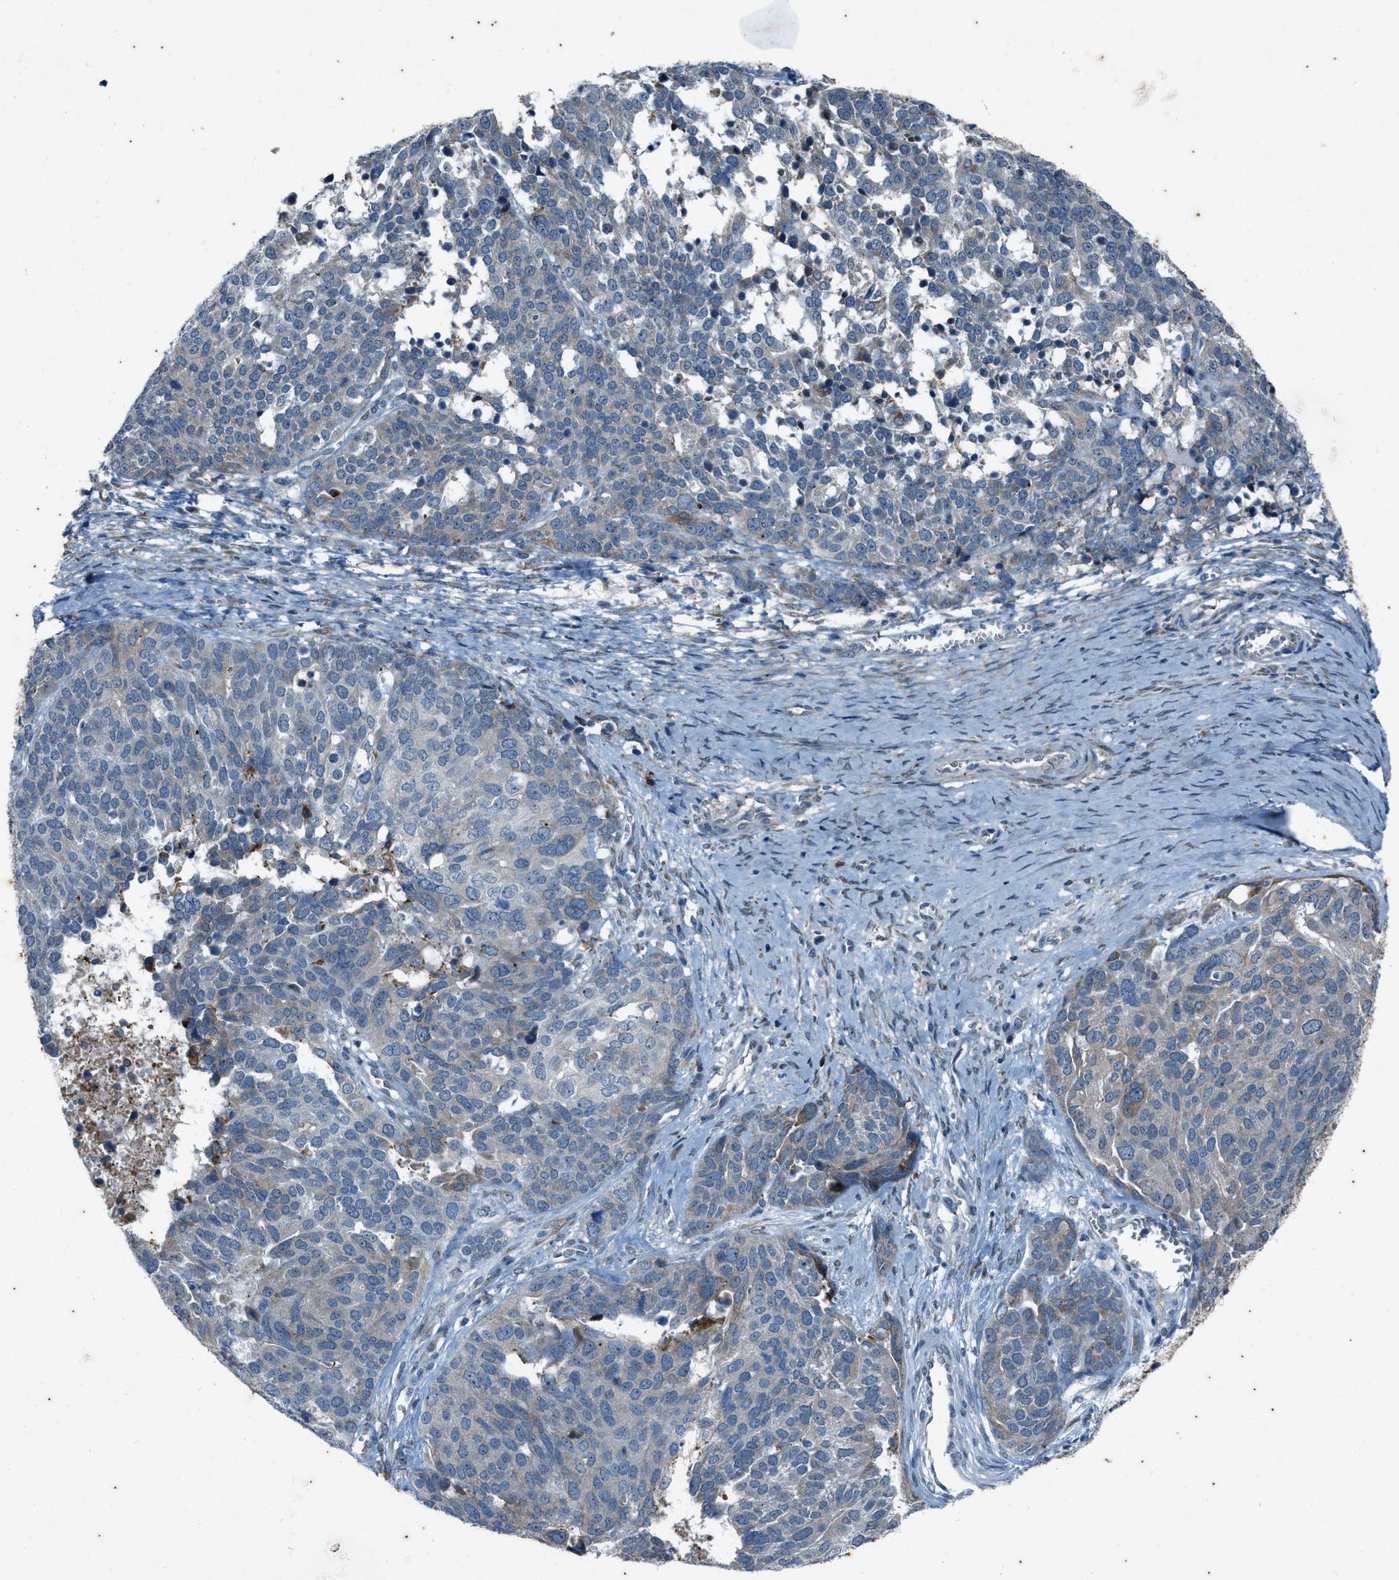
{"staining": {"intensity": "weak", "quantity": "<25%", "location": "cytoplasmic/membranous"}, "tissue": "ovarian cancer", "cell_type": "Tumor cells", "image_type": "cancer", "snomed": [{"axis": "morphology", "description": "Cystadenocarcinoma, serous, NOS"}, {"axis": "topography", "description": "Ovary"}], "caption": "There is no significant expression in tumor cells of ovarian cancer.", "gene": "CHPF2", "patient": {"sex": "female", "age": 44}}